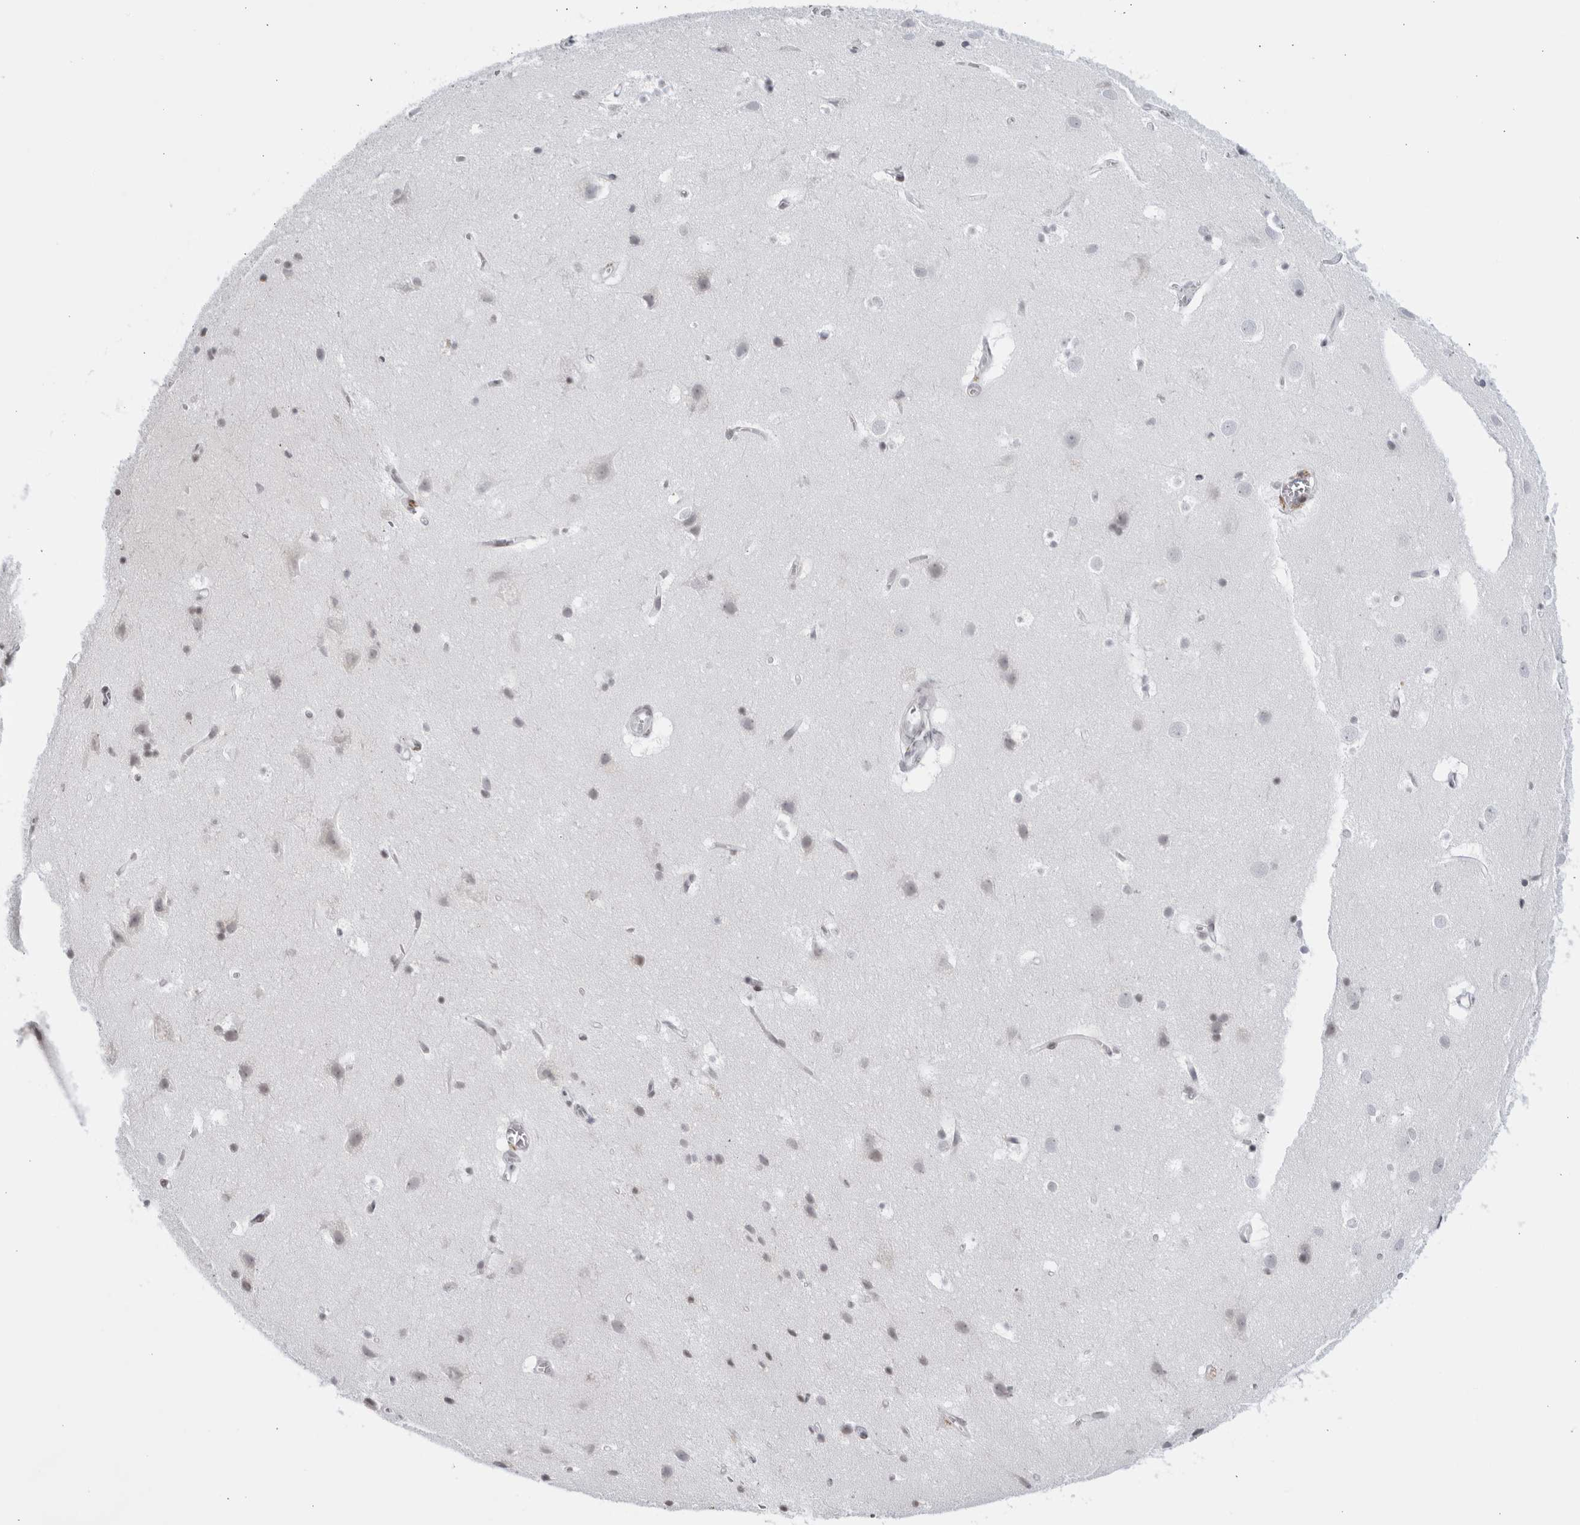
{"staining": {"intensity": "negative", "quantity": "none", "location": "none"}, "tissue": "cerebral cortex", "cell_type": "Endothelial cells", "image_type": "normal", "snomed": [{"axis": "morphology", "description": "Normal tissue, NOS"}, {"axis": "topography", "description": "Cerebral cortex"}], "caption": "An image of cerebral cortex stained for a protein displays no brown staining in endothelial cells. Nuclei are stained in blue.", "gene": "RAB11FIP3", "patient": {"sex": "male", "age": 54}}